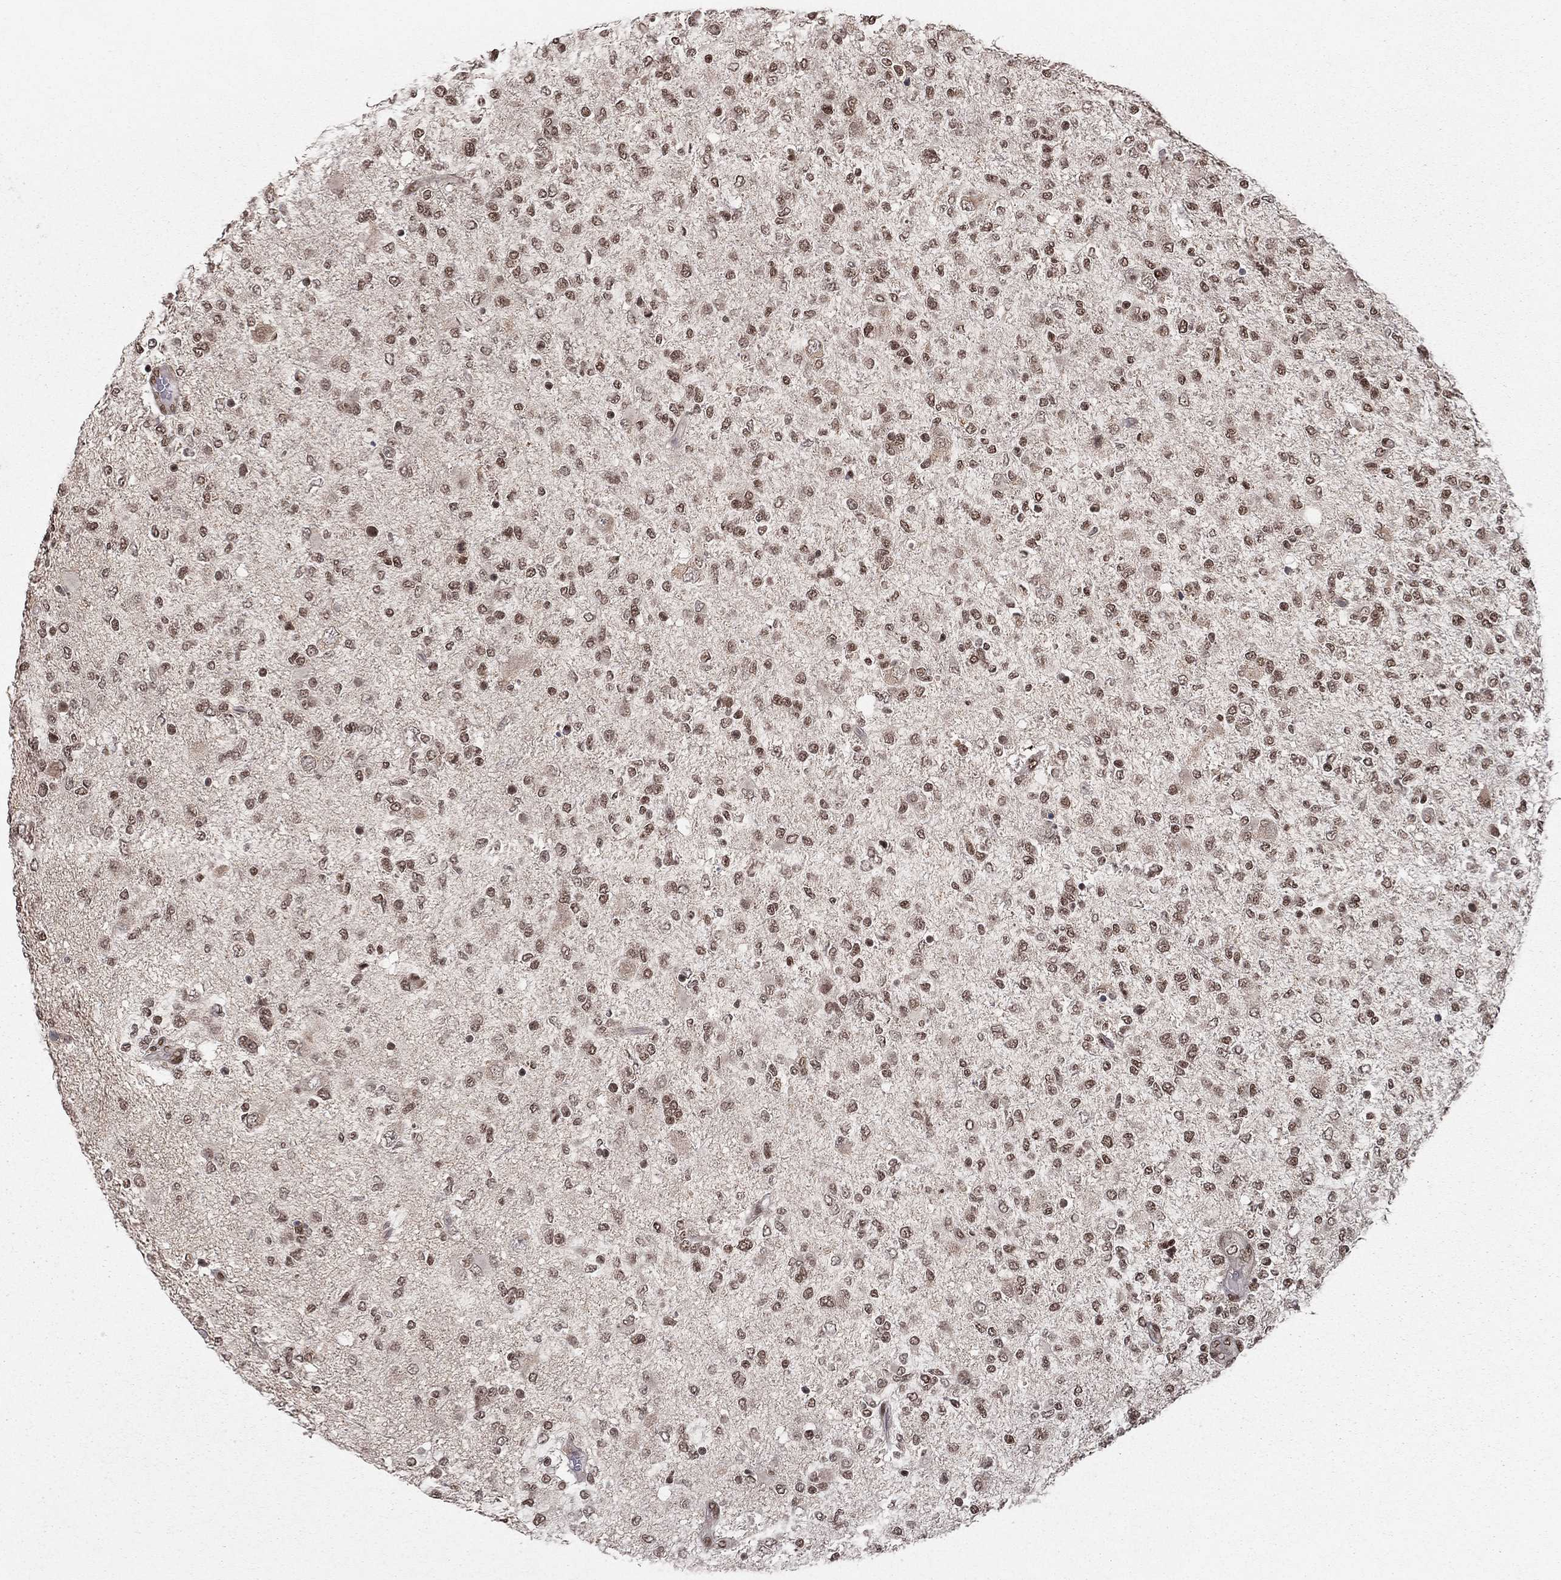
{"staining": {"intensity": "moderate", "quantity": "<25%", "location": "nuclear"}, "tissue": "glioma", "cell_type": "Tumor cells", "image_type": "cancer", "snomed": [{"axis": "morphology", "description": "Glioma, malignant, High grade"}, {"axis": "topography", "description": "Cerebral cortex"}], "caption": "The immunohistochemical stain shows moderate nuclear expression in tumor cells of glioma tissue. (IHC, brightfield microscopy, high magnification).", "gene": "NFYB", "patient": {"sex": "male", "age": 70}}